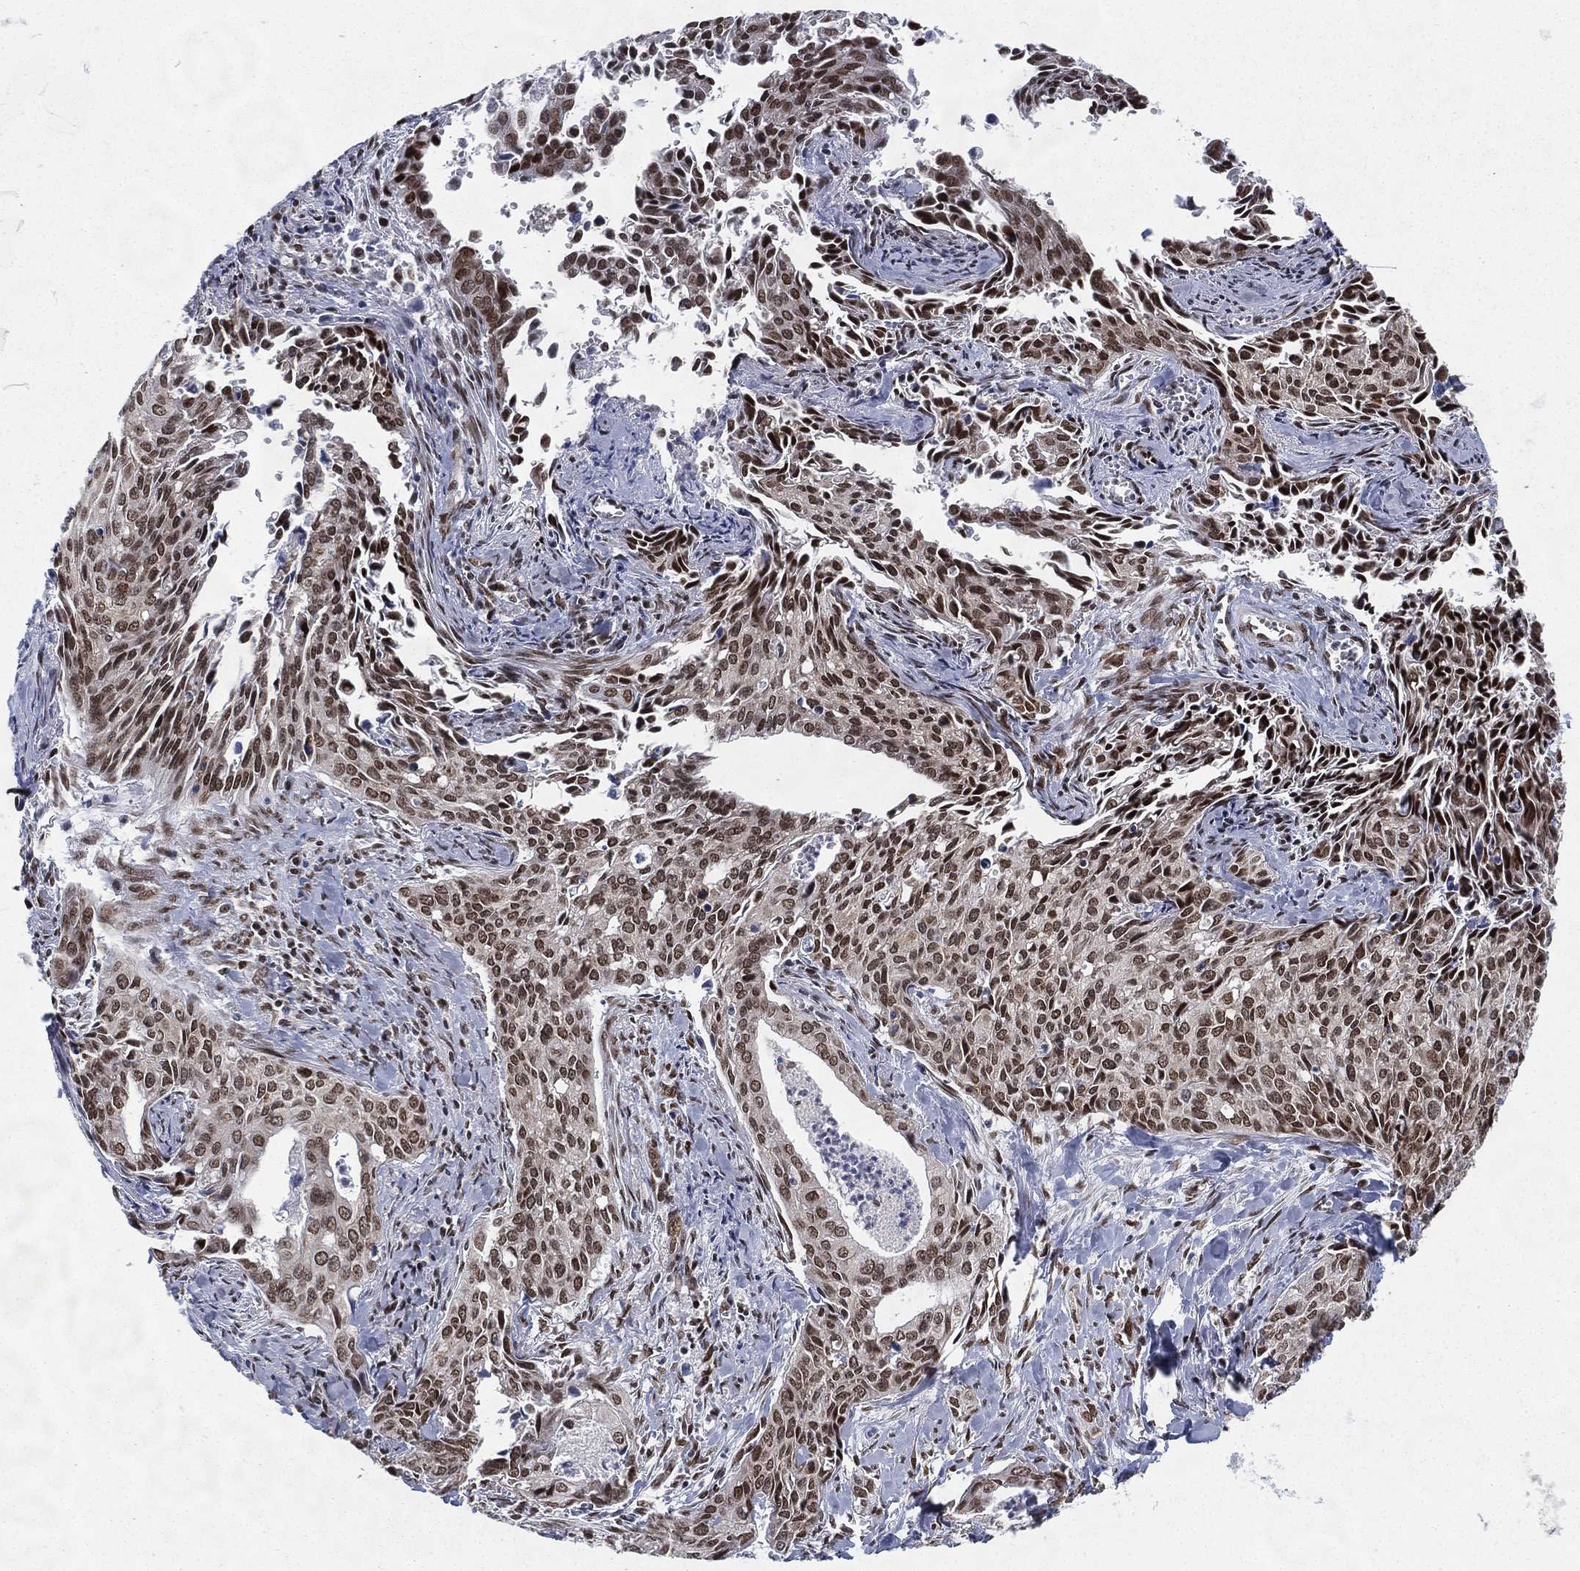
{"staining": {"intensity": "moderate", "quantity": ">75%", "location": "nuclear"}, "tissue": "cervical cancer", "cell_type": "Tumor cells", "image_type": "cancer", "snomed": [{"axis": "morphology", "description": "Squamous cell carcinoma, NOS"}, {"axis": "topography", "description": "Cervix"}], "caption": "Squamous cell carcinoma (cervical) stained with DAB (3,3'-diaminobenzidine) immunohistochemistry (IHC) reveals medium levels of moderate nuclear staining in approximately >75% of tumor cells.", "gene": "FUBP3", "patient": {"sex": "female", "age": 29}}